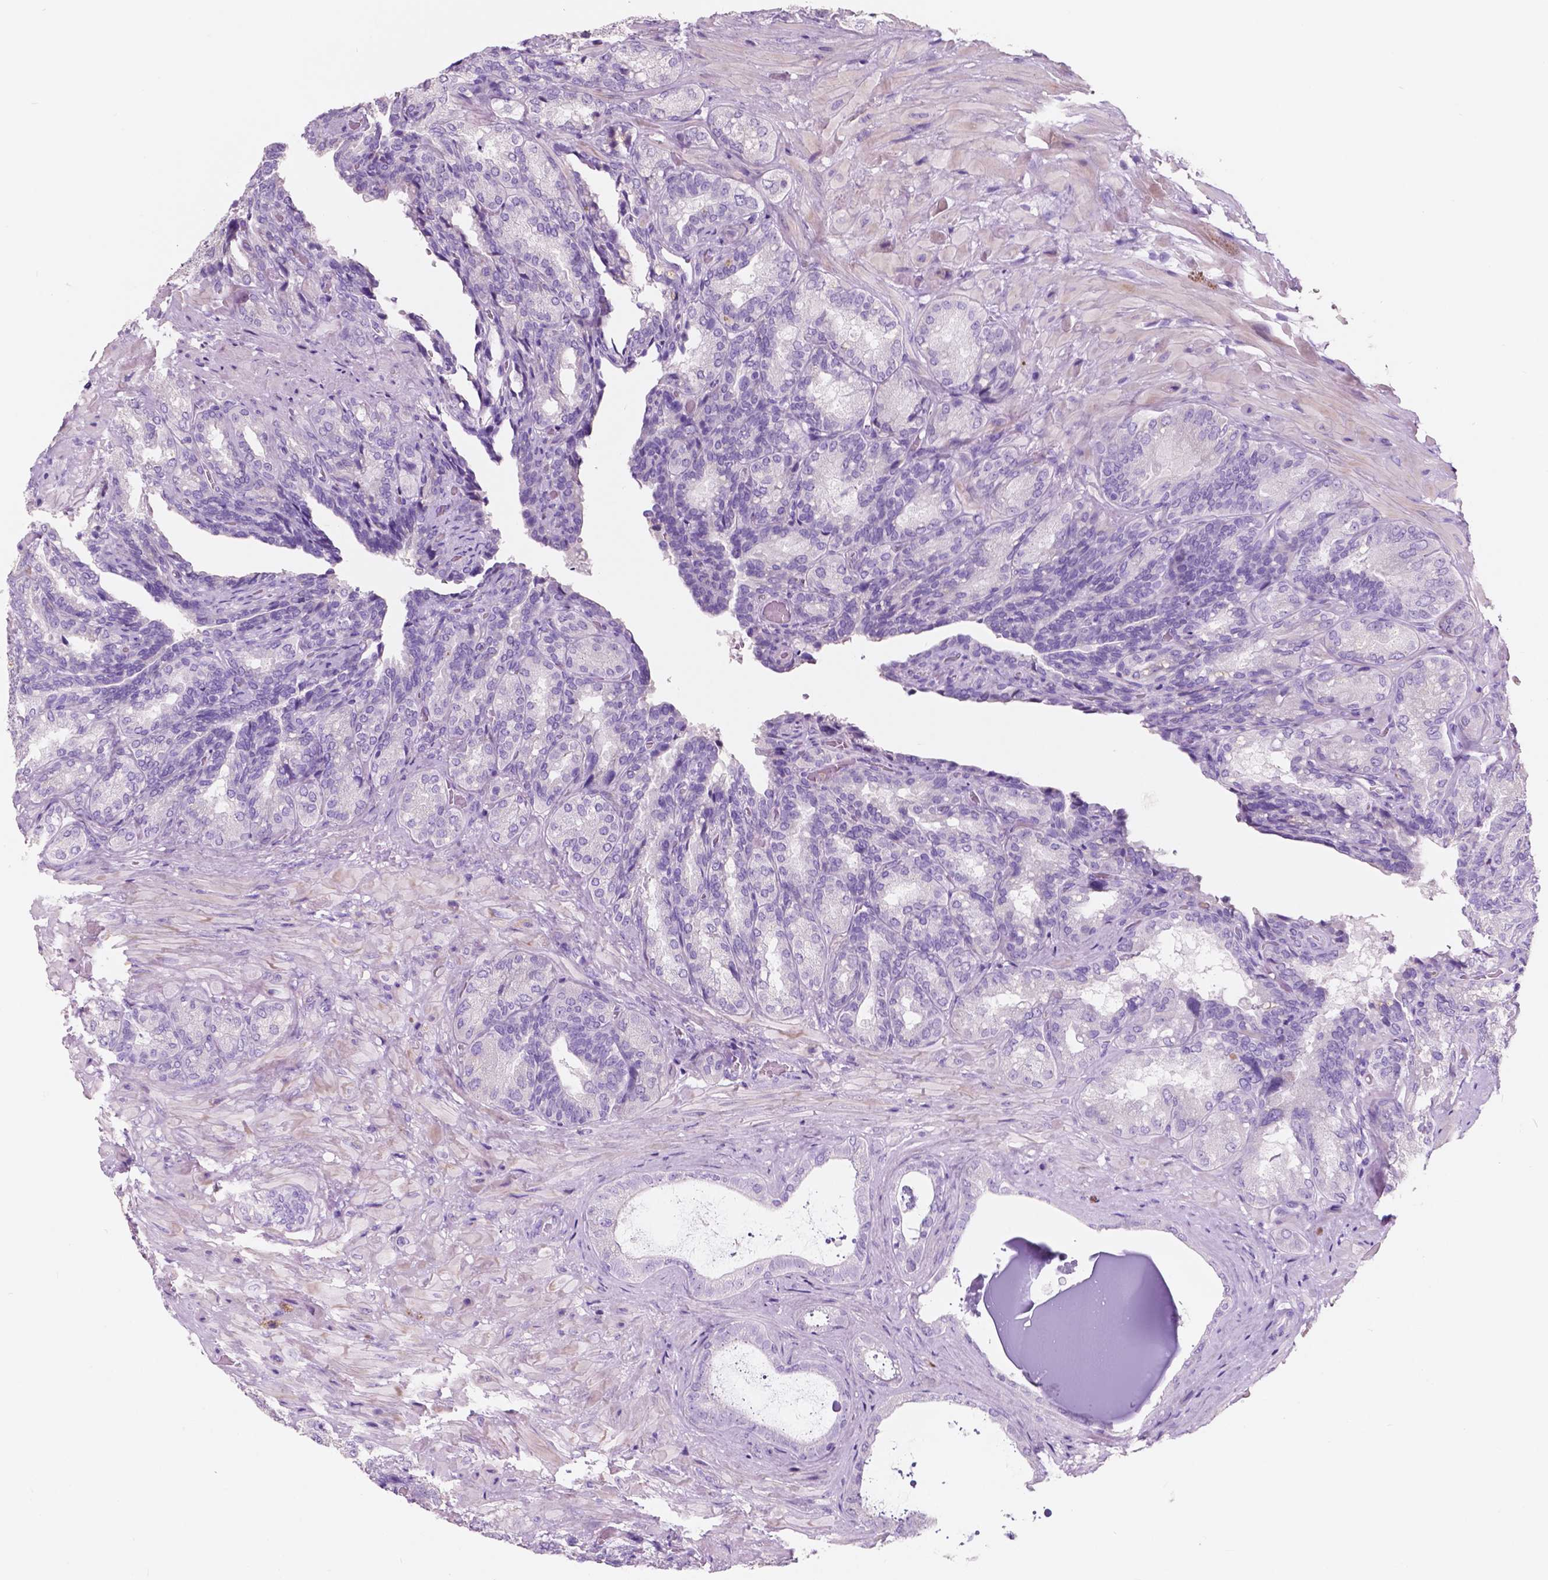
{"staining": {"intensity": "negative", "quantity": "none", "location": "none"}, "tissue": "seminal vesicle", "cell_type": "Glandular cells", "image_type": "normal", "snomed": [{"axis": "morphology", "description": "Normal tissue, NOS"}, {"axis": "topography", "description": "Seminal veicle"}], "caption": "Glandular cells are negative for protein expression in normal human seminal vesicle. (Immunohistochemistry, brightfield microscopy, high magnification).", "gene": "CUZD1", "patient": {"sex": "male", "age": 68}}